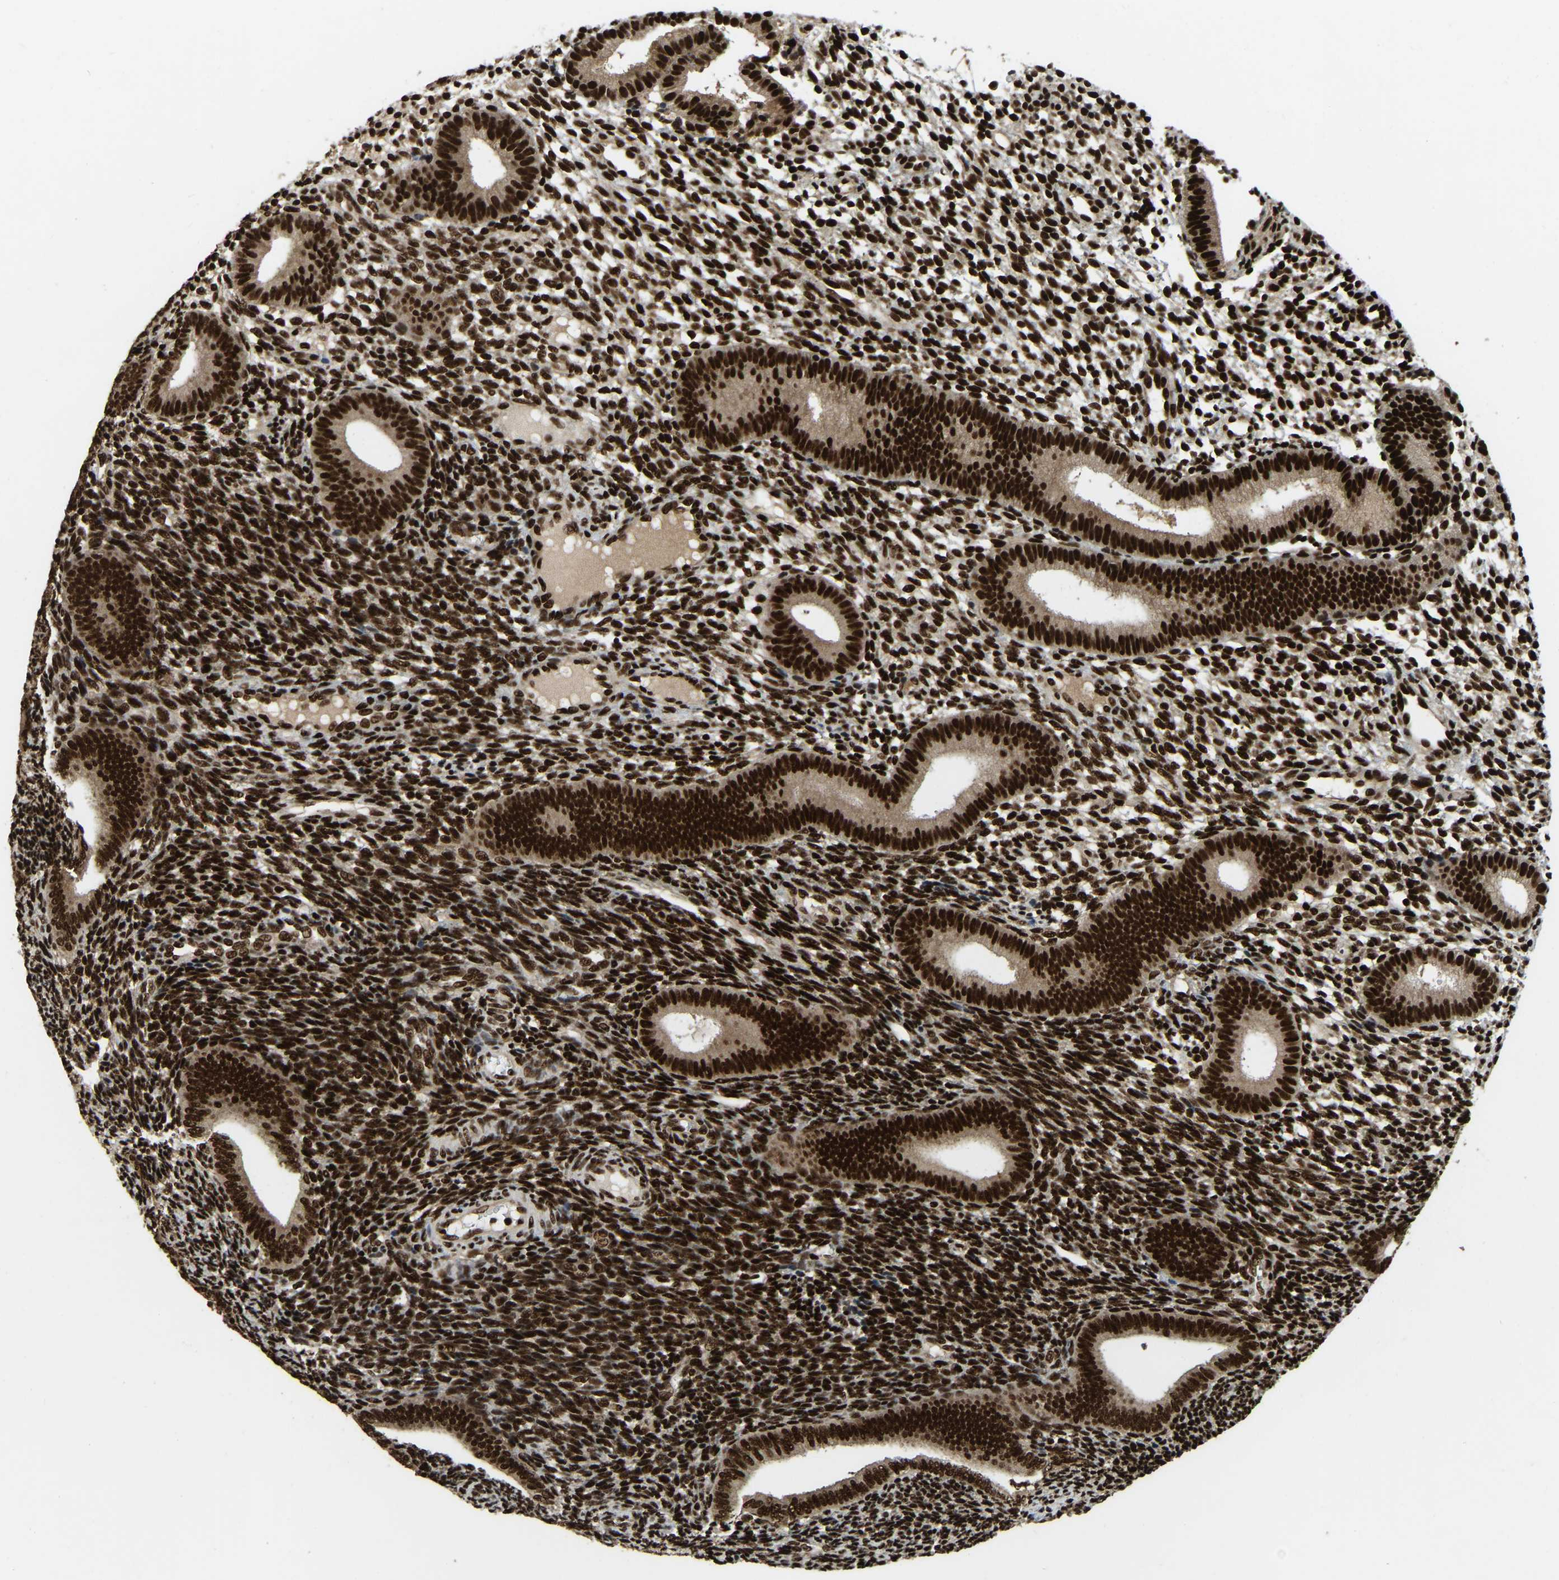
{"staining": {"intensity": "strong", "quantity": "25%-75%", "location": "nuclear"}, "tissue": "endometrium", "cell_type": "Cells in endometrial stroma", "image_type": "normal", "snomed": [{"axis": "morphology", "description": "Normal tissue, NOS"}, {"axis": "topography", "description": "Uterus"}, {"axis": "topography", "description": "Endometrium"}], "caption": "This is an image of immunohistochemistry (IHC) staining of benign endometrium, which shows strong staining in the nuclear of cells in endometrial stroma.", "gene": "TBL1XR1", "patient": {"sex": "female", "age": 33}}